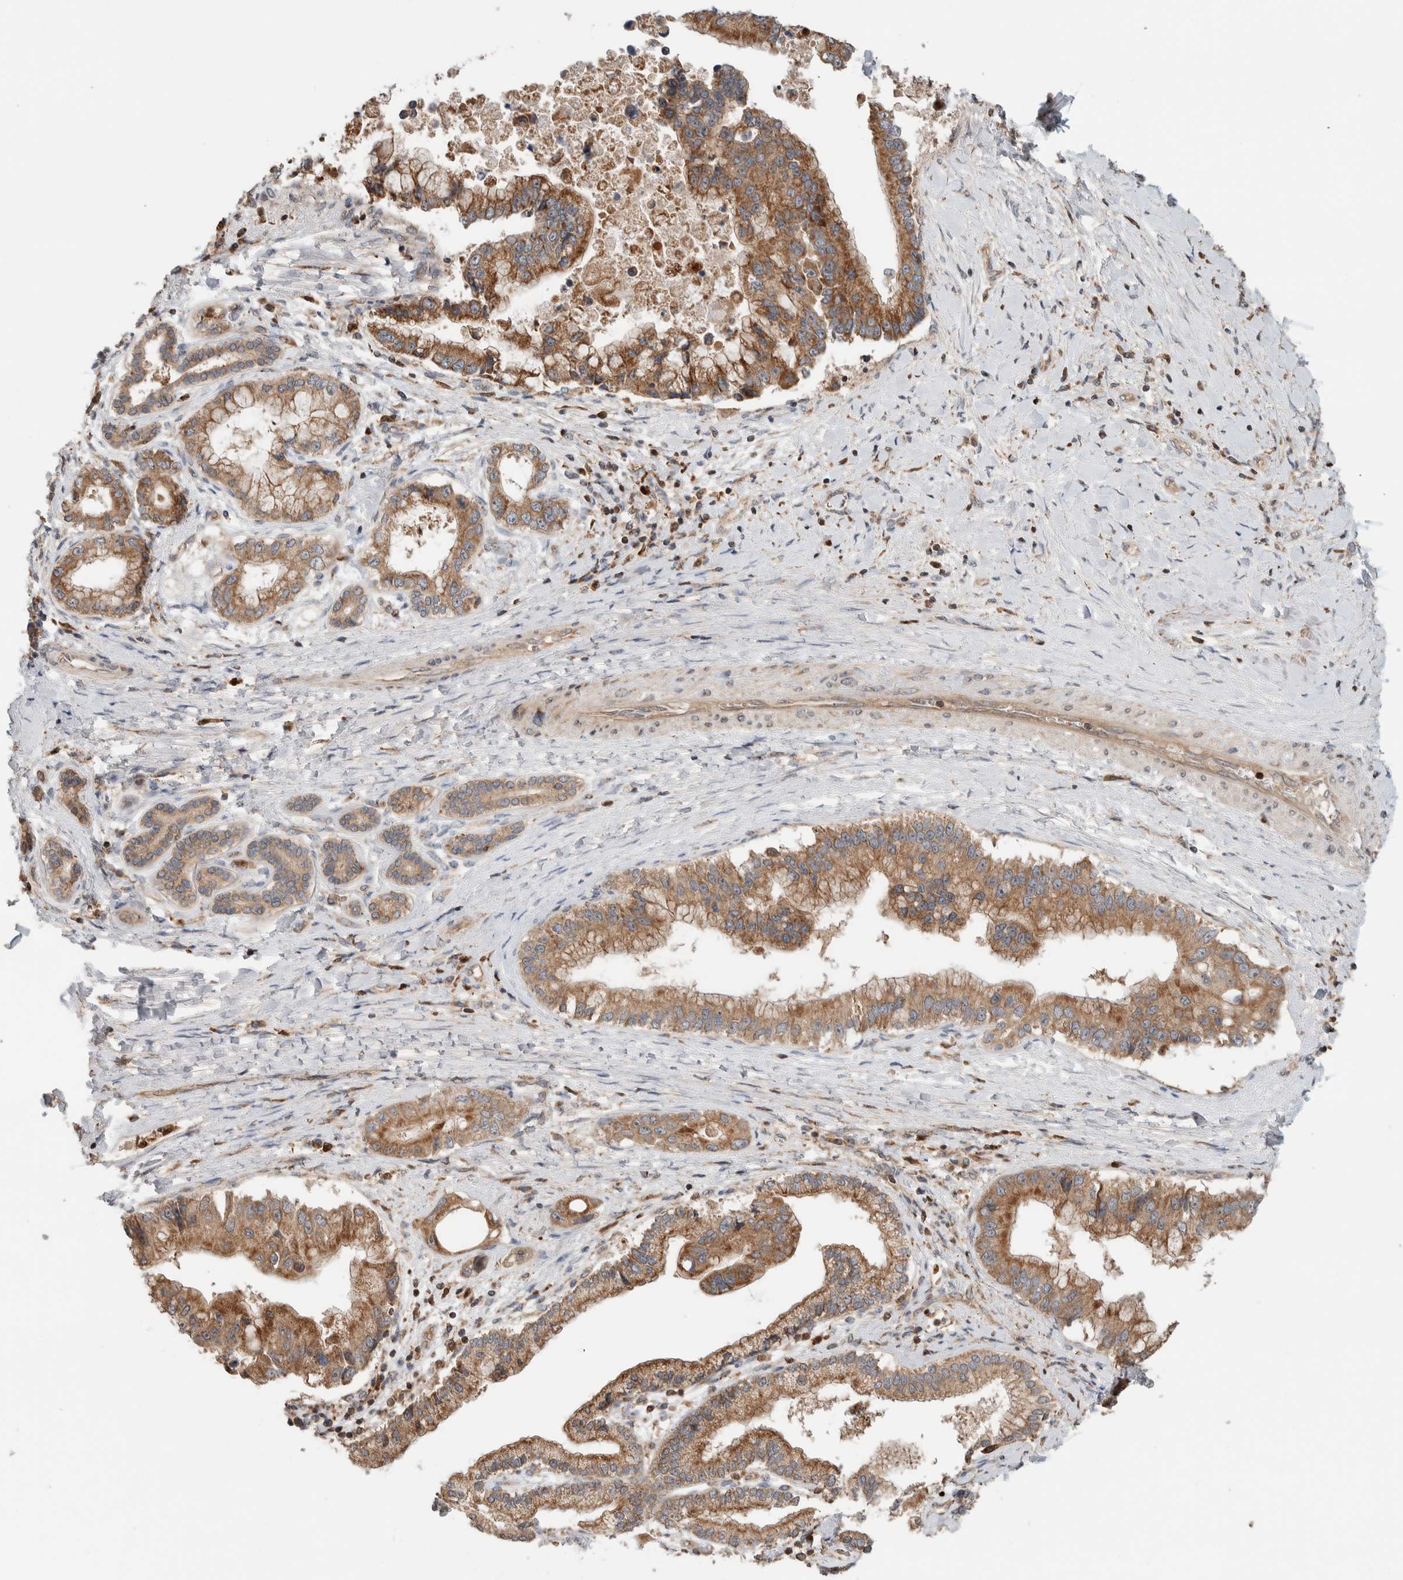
{"staining": {"intensity": "moderate", "quantity": ">75%", "location": "cytoplasmic/membranous"}, "tissue": "liver cancer", "cell_type": "Tumor cells", "image_type": "cancer", "snomed": [{"axis": "morphology", "description": "Cholangiocarcinoma"}, {"axis": "topography", "description": "Liver"}], "caption": "About >75% of tumor cells in liver cancer demonstrate moderate cytoplasmic/membranous protein positivity as visualized by brown immunohistochemical staining.", "gene": "VPS53", "patient": {"sex": "male", "age": 50}}